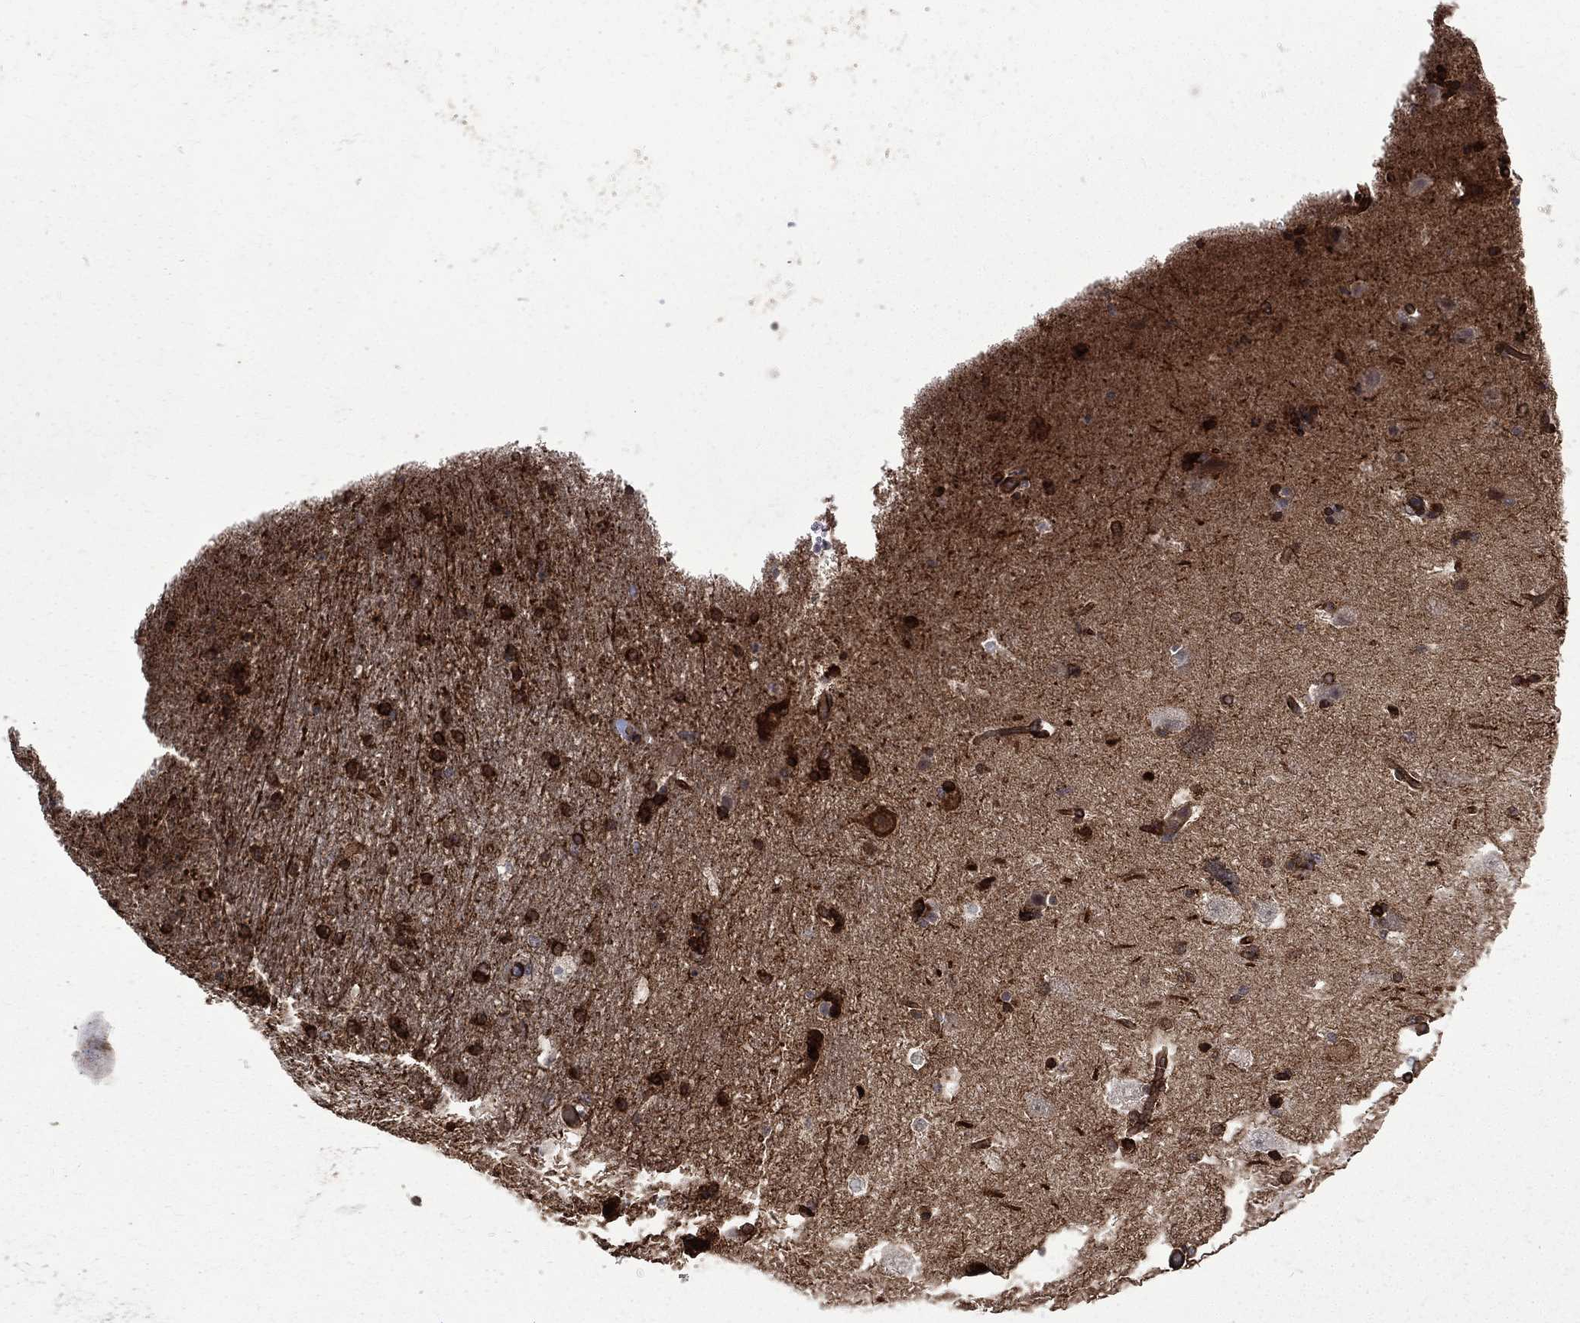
{"staining": {"intensity": "strong", "quantity": "25%-75%", "location": "cytoplasmic/membranous"}, "tissue": "hippocampus", "cell_type": "Glial cells", "image_type": "normal", "snomed": [{"axis": "morphology", "description": "Normal tissue, NOS"}, {"axis": "topography", "description": "Hippocampus"}], "caption": "An immunohistochemistry (IHC) photomicrograph of unremarkable tissue is shown. Protein staining in brown labels strong cytoplasmic/membranous positivity in hippocampus within glial cells.", "gene": "PPFIBP1", "patient": {"sex": "male", "age": 51}}